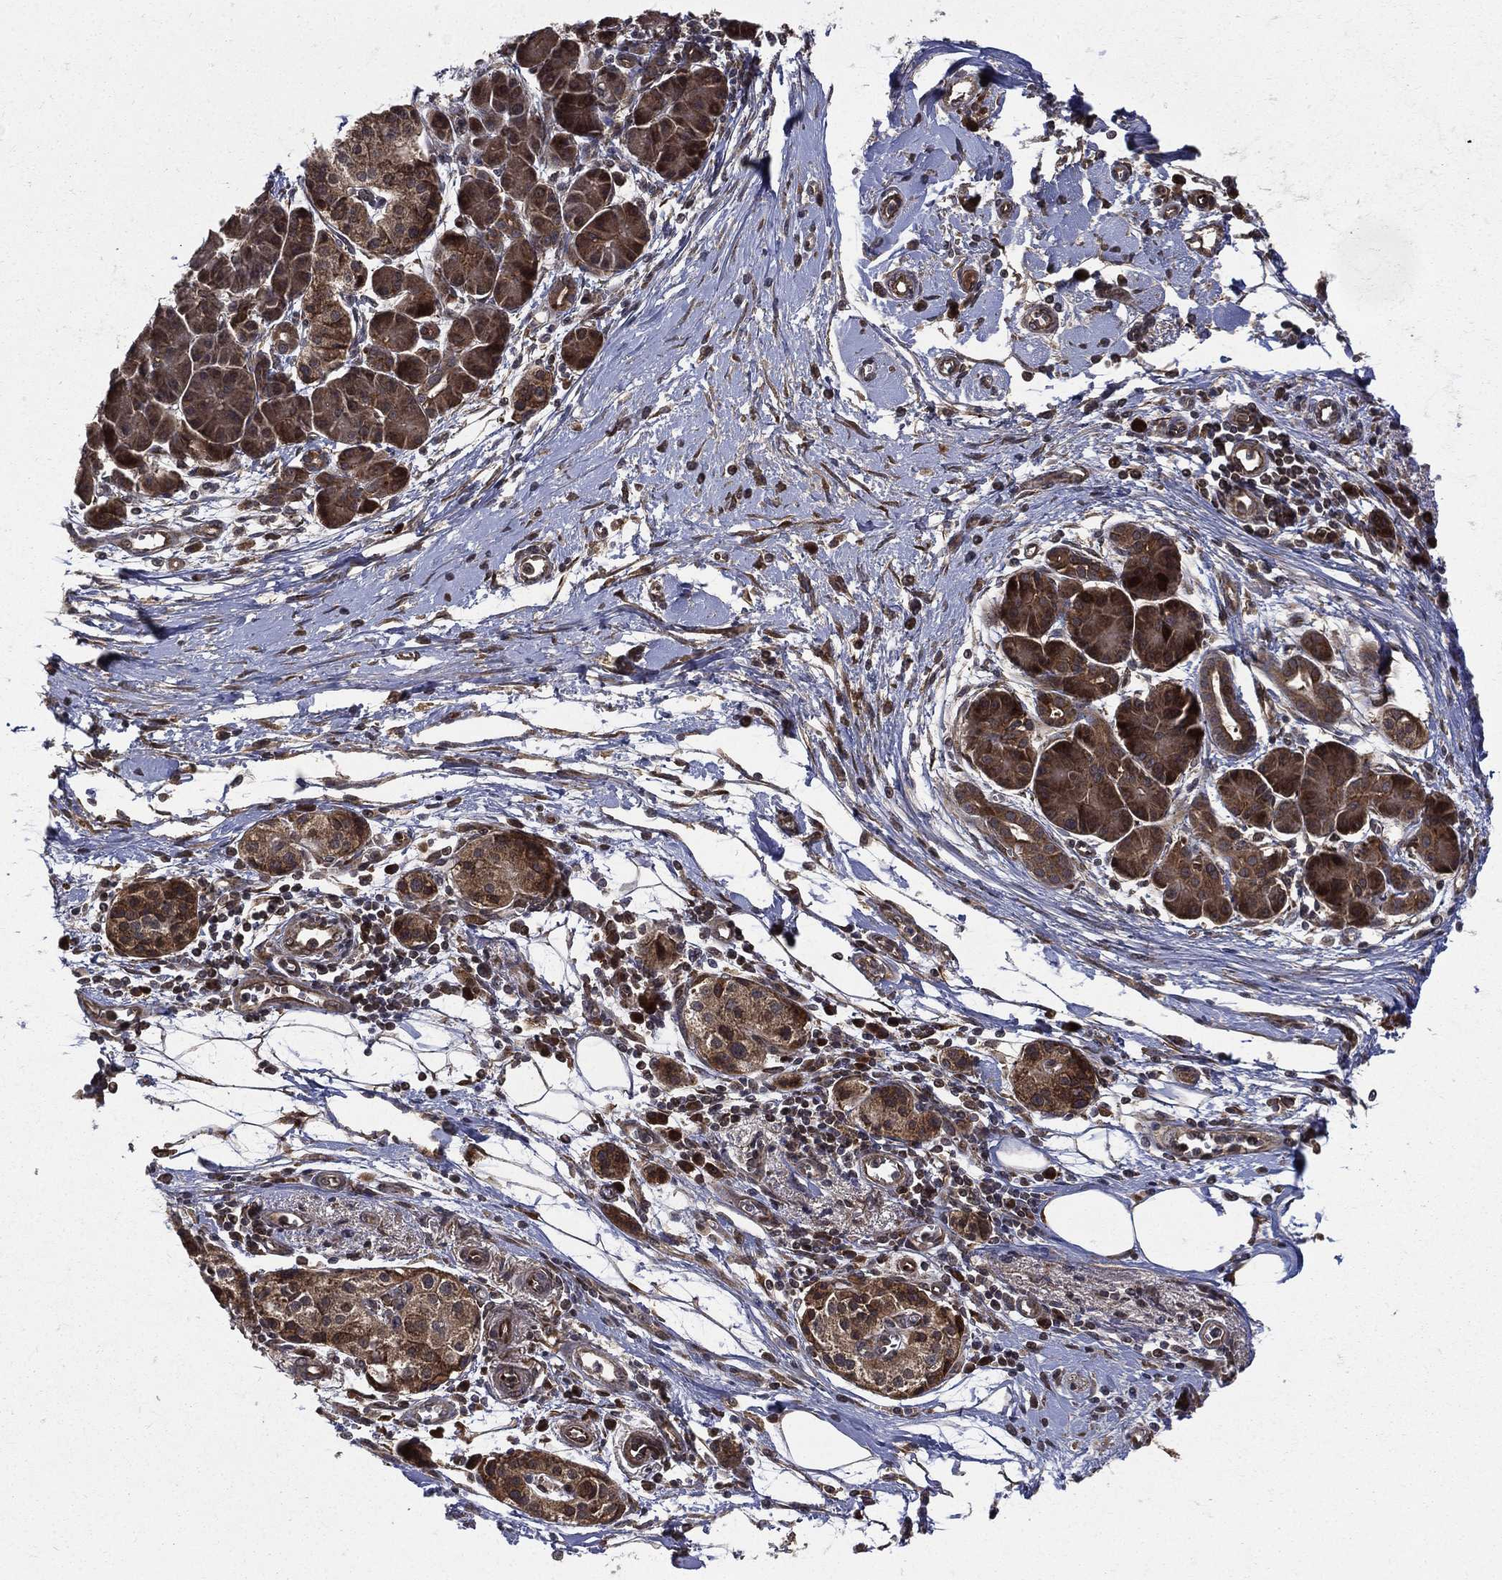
{"staining": {"intensity": "strong", "quantity": ">75%", "location": "cytoplasmic/membranous"}, "tissue": "pancreatic cancer", "cell_type": "Tumor cells", "image_type": "cancer", "snomed": [{"axis": "morphology", "description": "Adenocarcinoma, NOS"}, {"axis": "topography", "description": "Pancreas"}], "caption": "Human pancreatic cancer stained with a protein marker shows strong staining in tumor cells.", "gene": "RAB11FIP4", "patient": {"sex": "male", "age": 72}}